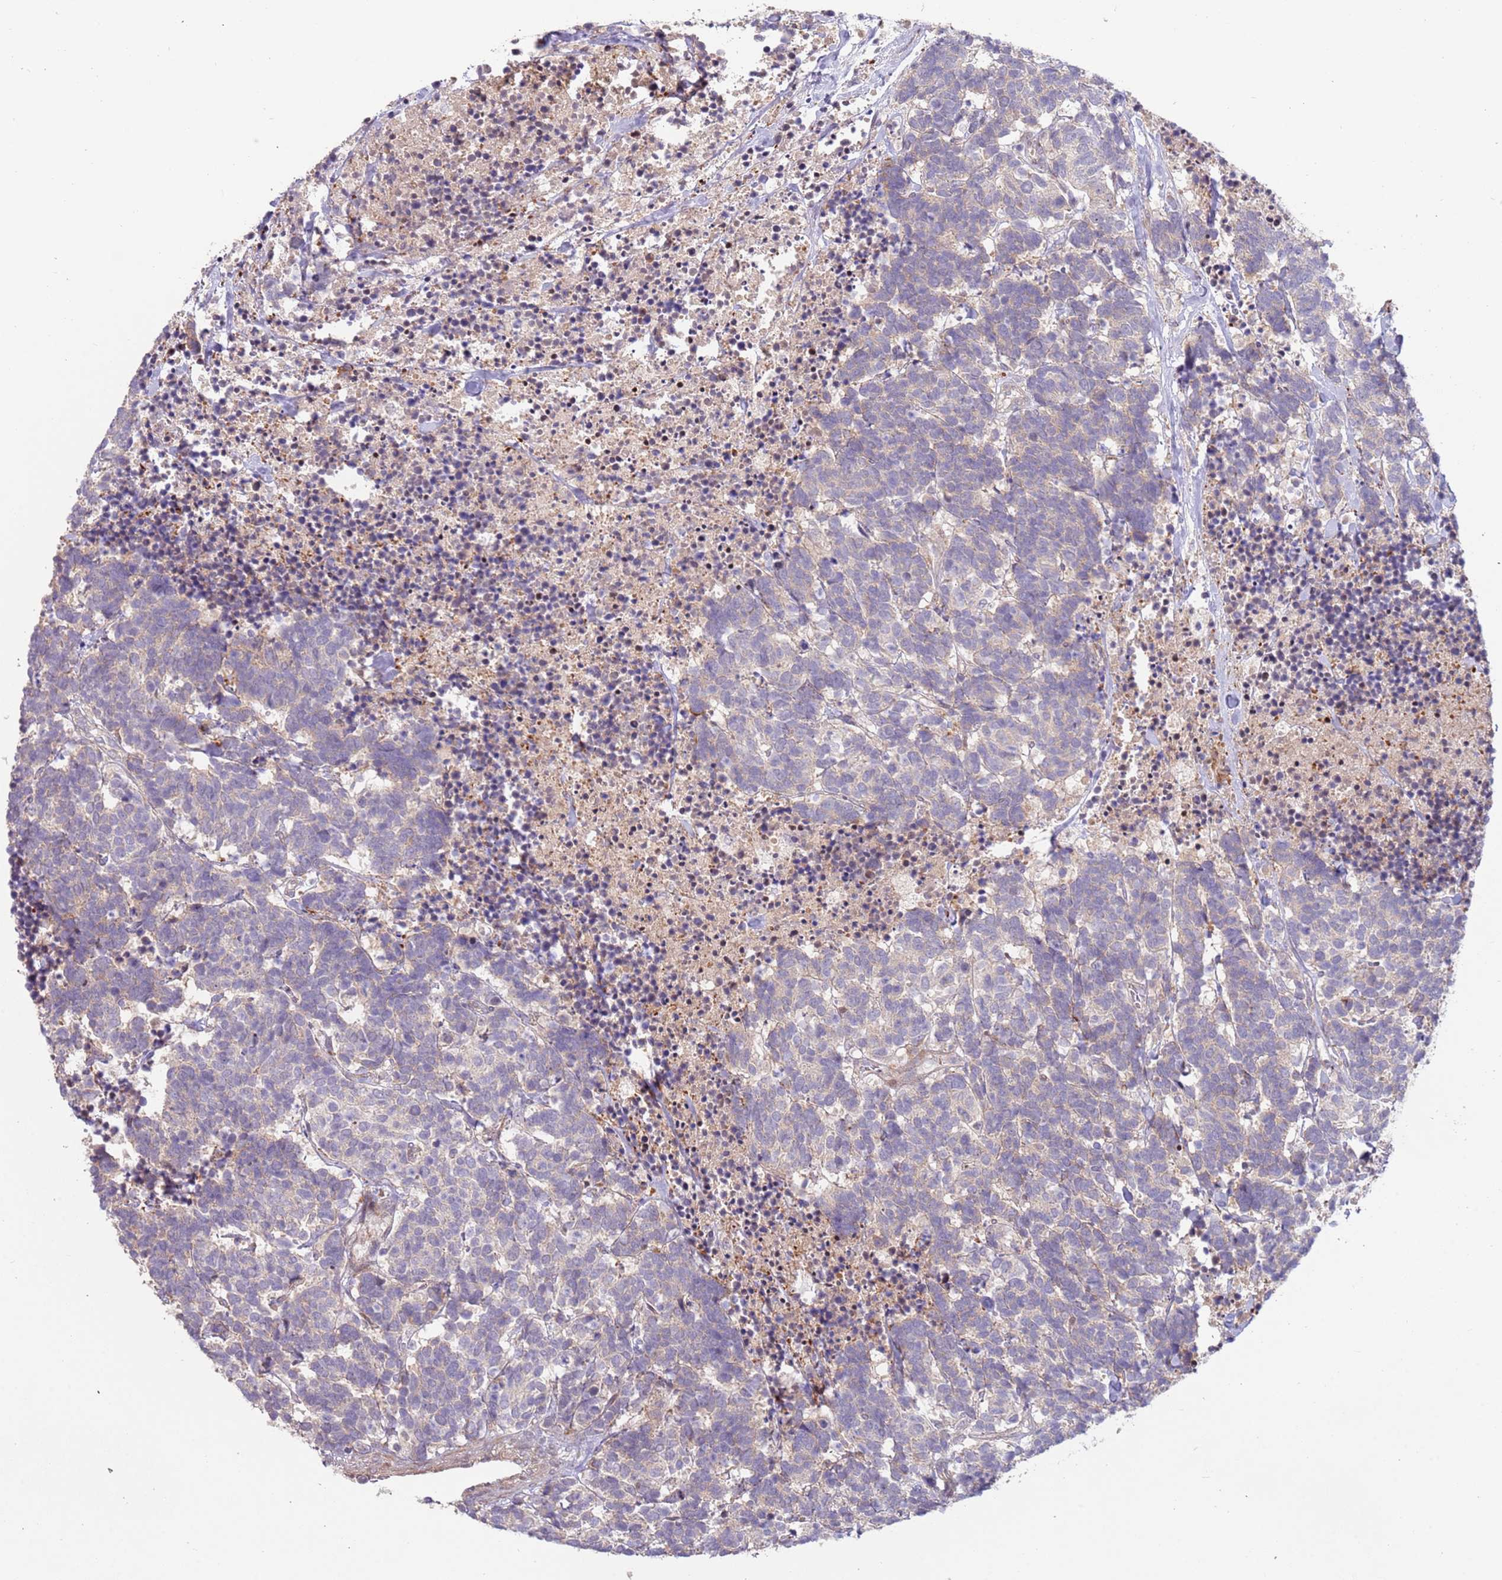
{"staining": {"intensity": "negative", "quantity": "none", "location": "none"}, "tissue": "carcinoid", "cell_type": "Tumor cells", "image_type": "cancer", "snomed": [{"axis": "morphology", "description": "Carcinoma, NOS"}, {"axis": "morphology", "description": "Carcinoid, malignant, NOS"}, {"axis": "topography", "description": "Urinary bladder"}], "caption": "Immunohistochemistry photomicrograph of carcinoid stained for a protein (brown), which exhibits no staining in tumor cells. (Brightfield microscopy of DAB (3,3'-diaminobenzidine) immunohistochemistry at high magnification).", "gene": "TRAPPC6B", "patient": {"sex": "male", "age": 57}}